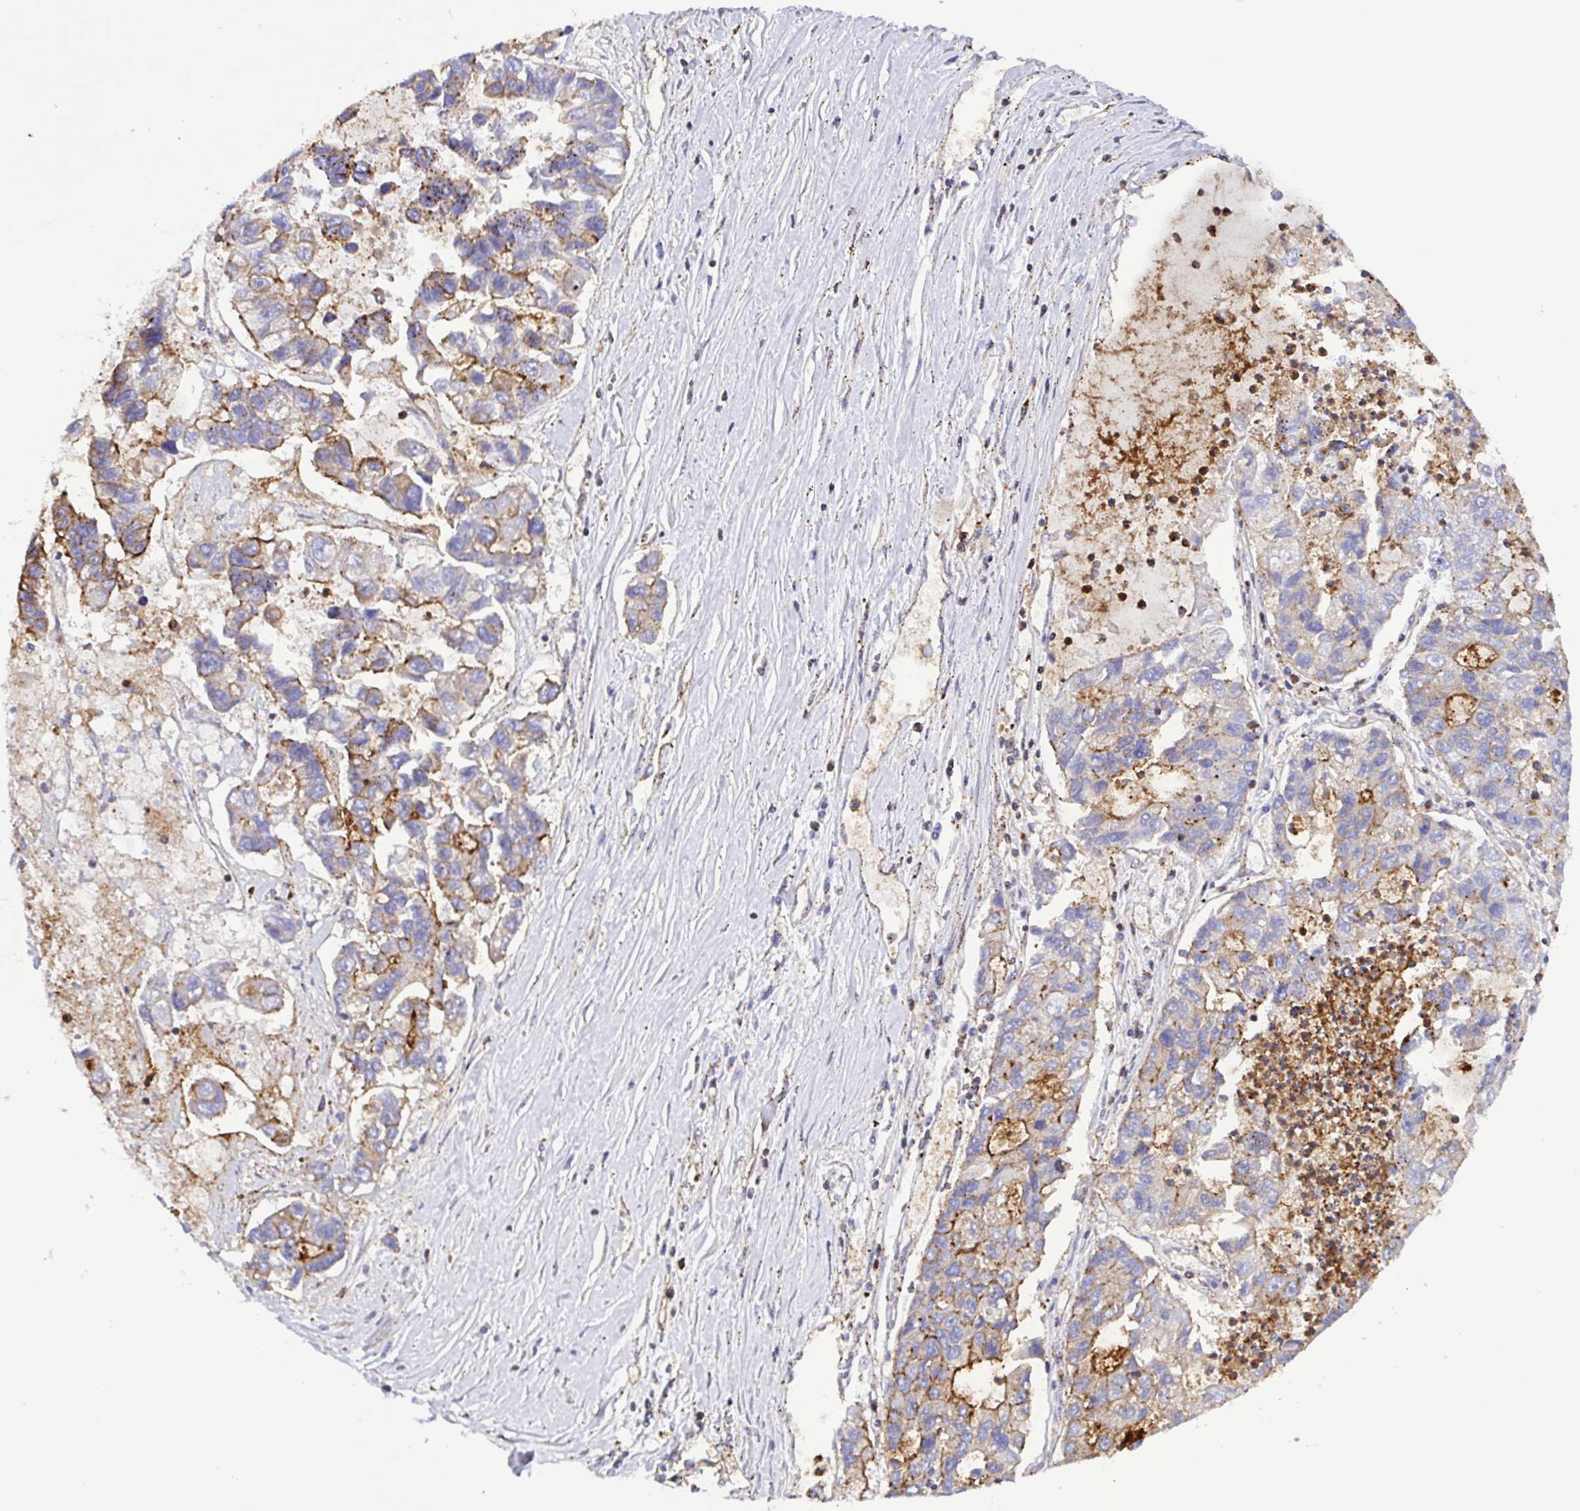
{"staining": {"intensity": "moderate", "quantity": "25%-75%", "location": "cytoplasmic/membranous"}, "tissue": "lung cancer", "cell_type": "Tumor cells", "image_type": "cancer", "snomed": [{"axis": "morphology", "description": "Adenocarcinoma, NOS"}, {"axis": "topography", "description": "Bronchus"}, {"axis": "topography", "description": "Lung"}], "caption": "Protein staining of lung adenocarcinoma tissue reveals moderate cytoplasmic/membranous staining in about 25%-75% of tumor cells. (DAB (3,3'-diaminobenzidine) IHC, brown staining for protein, blue staining for nuclei).", "gene": "CHMP1B", "patient": {"sex": "female", "age": 51}}